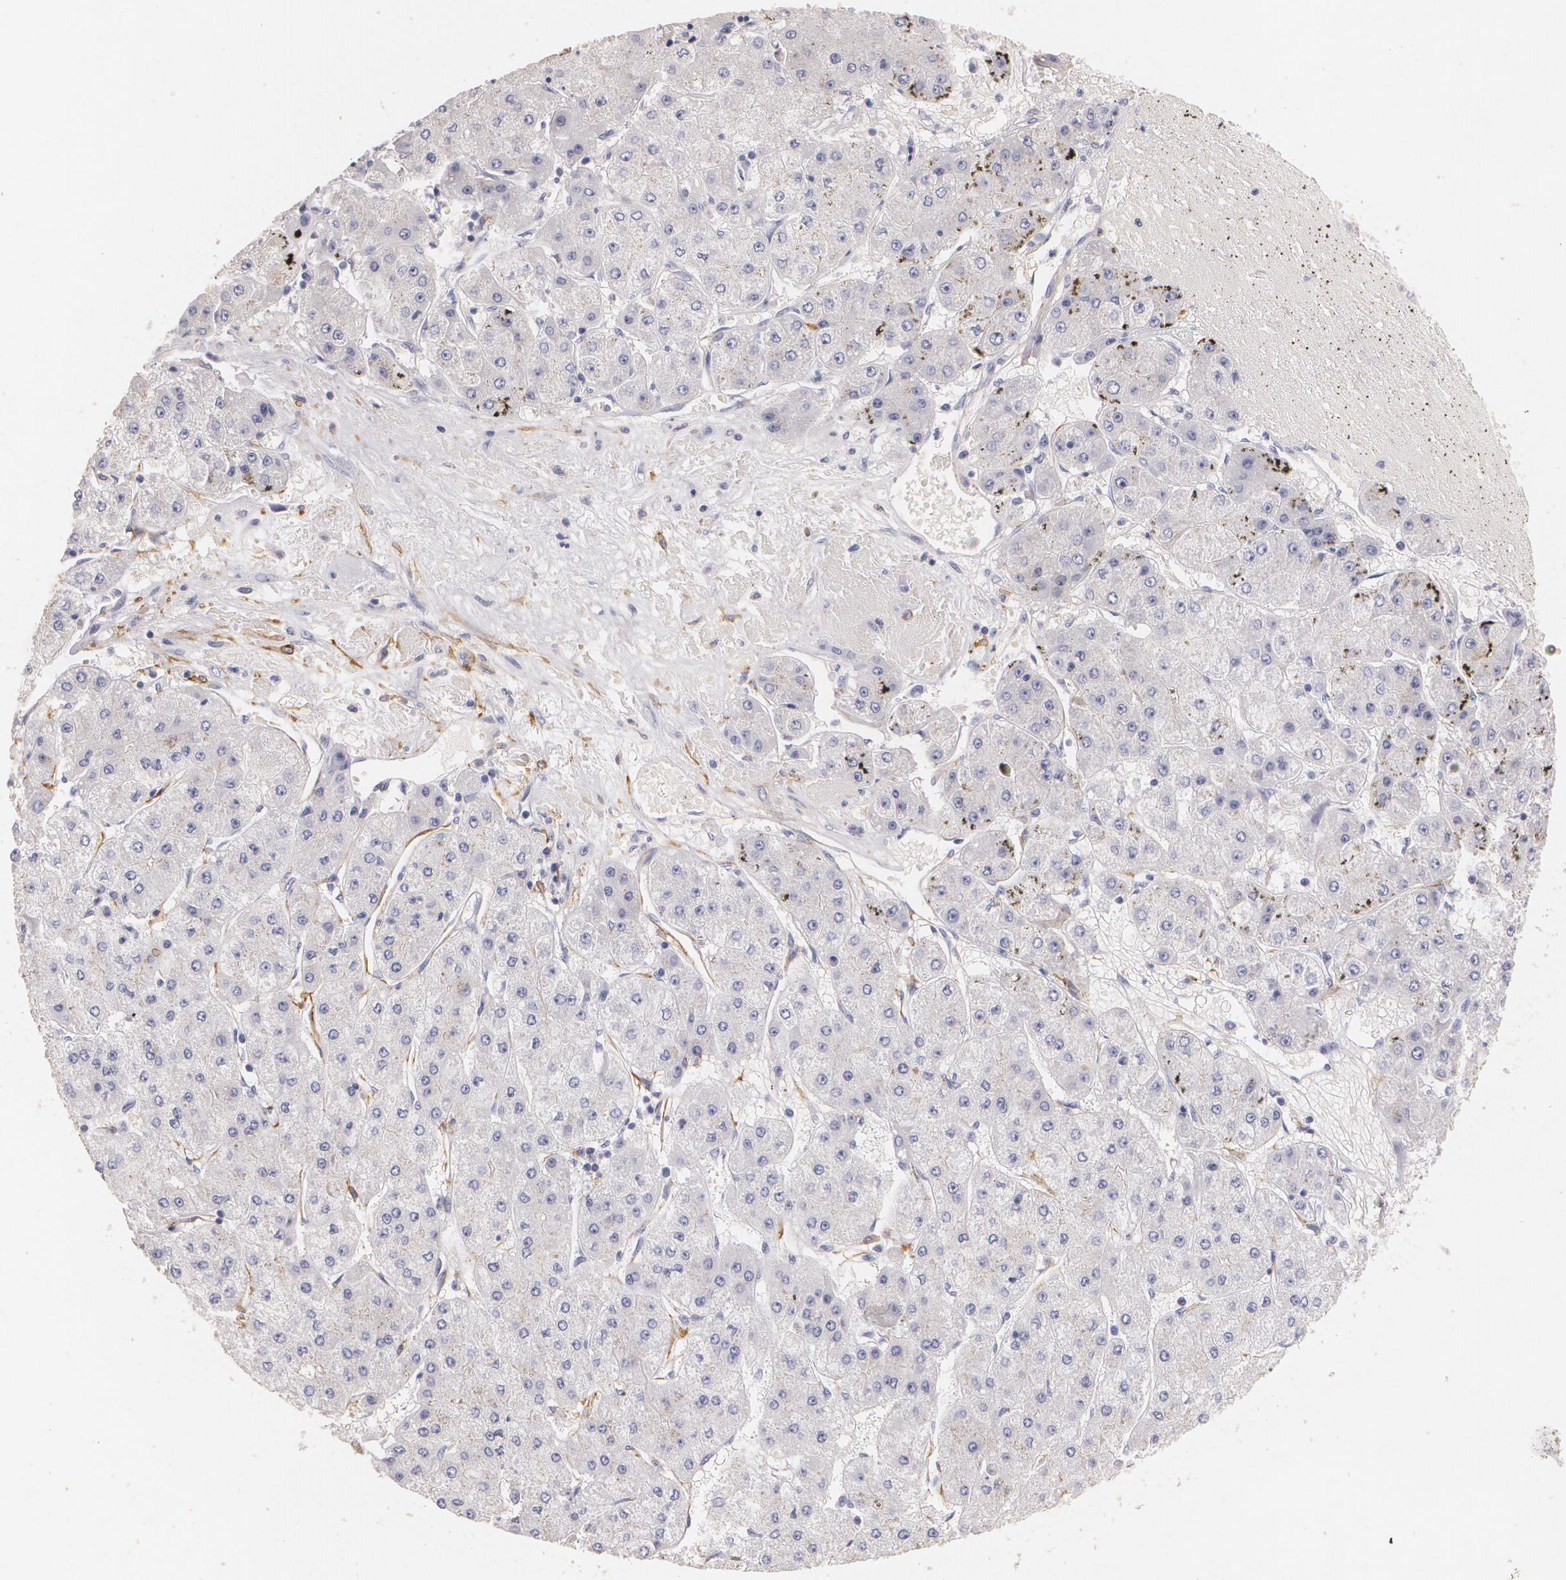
{"staining": {"intensity": "negative", "quantity": "none", "location": "none"}, "tissue": "liver cancer", "cell_type": "Tumor cells", "image_type": "cancer", "snomed": [{"axis": "morphology", "description": "Carcinoma, Hepatocellular, NOS"}, {"axis": "topography", "description": "Liver"}], "caption": "DAB (3,3'-diaminobenzidine) immunohistochemical staining of human liver hepatocellular carcinoma reveals no significant staining in tumor cells. Nuclei are stained in blue.", "gene": "NGFR", "patient": {"sex": "female", "age": 52}}